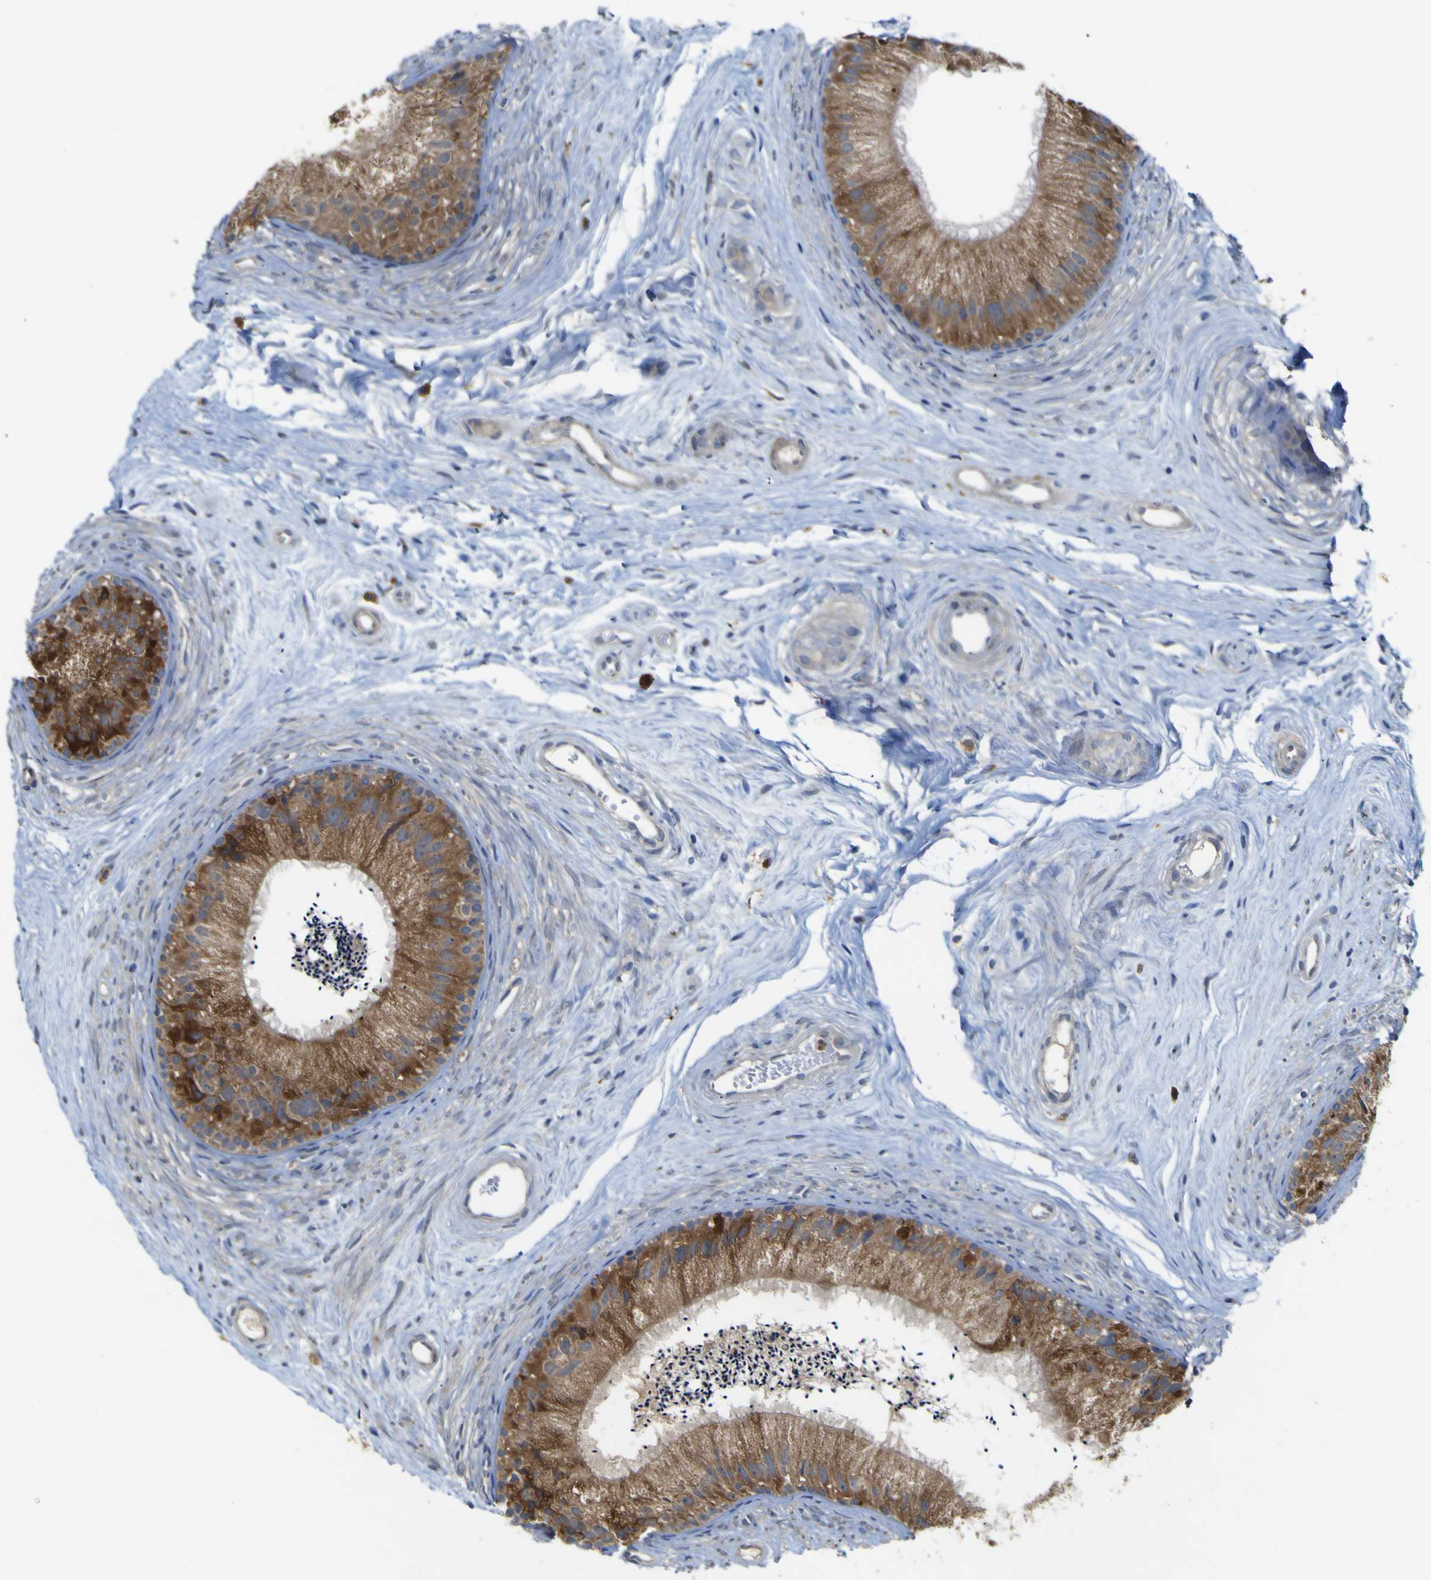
{"staining": {"intensity": "strong", "quantity": ">75%", "location": "cytoplasmic/membranous"}, "tissue": "epididymis", "cell_type": "Glandular cells", "image_type": "normal", "snomed": [{"axis": "morphology", "description": "Normal tissue, NOS"}, {"axis": "topography", "description": "Epididymis"}], "caption": "The micrograph exhibits immunohistochemical staining of unremarkable epididymis. There is strong cytoplasmic/membranous positivity is identified in approximately >75% of glandular cells.", "gene": "IRAK2", "patient": {"sex": "male", "age": 56}}